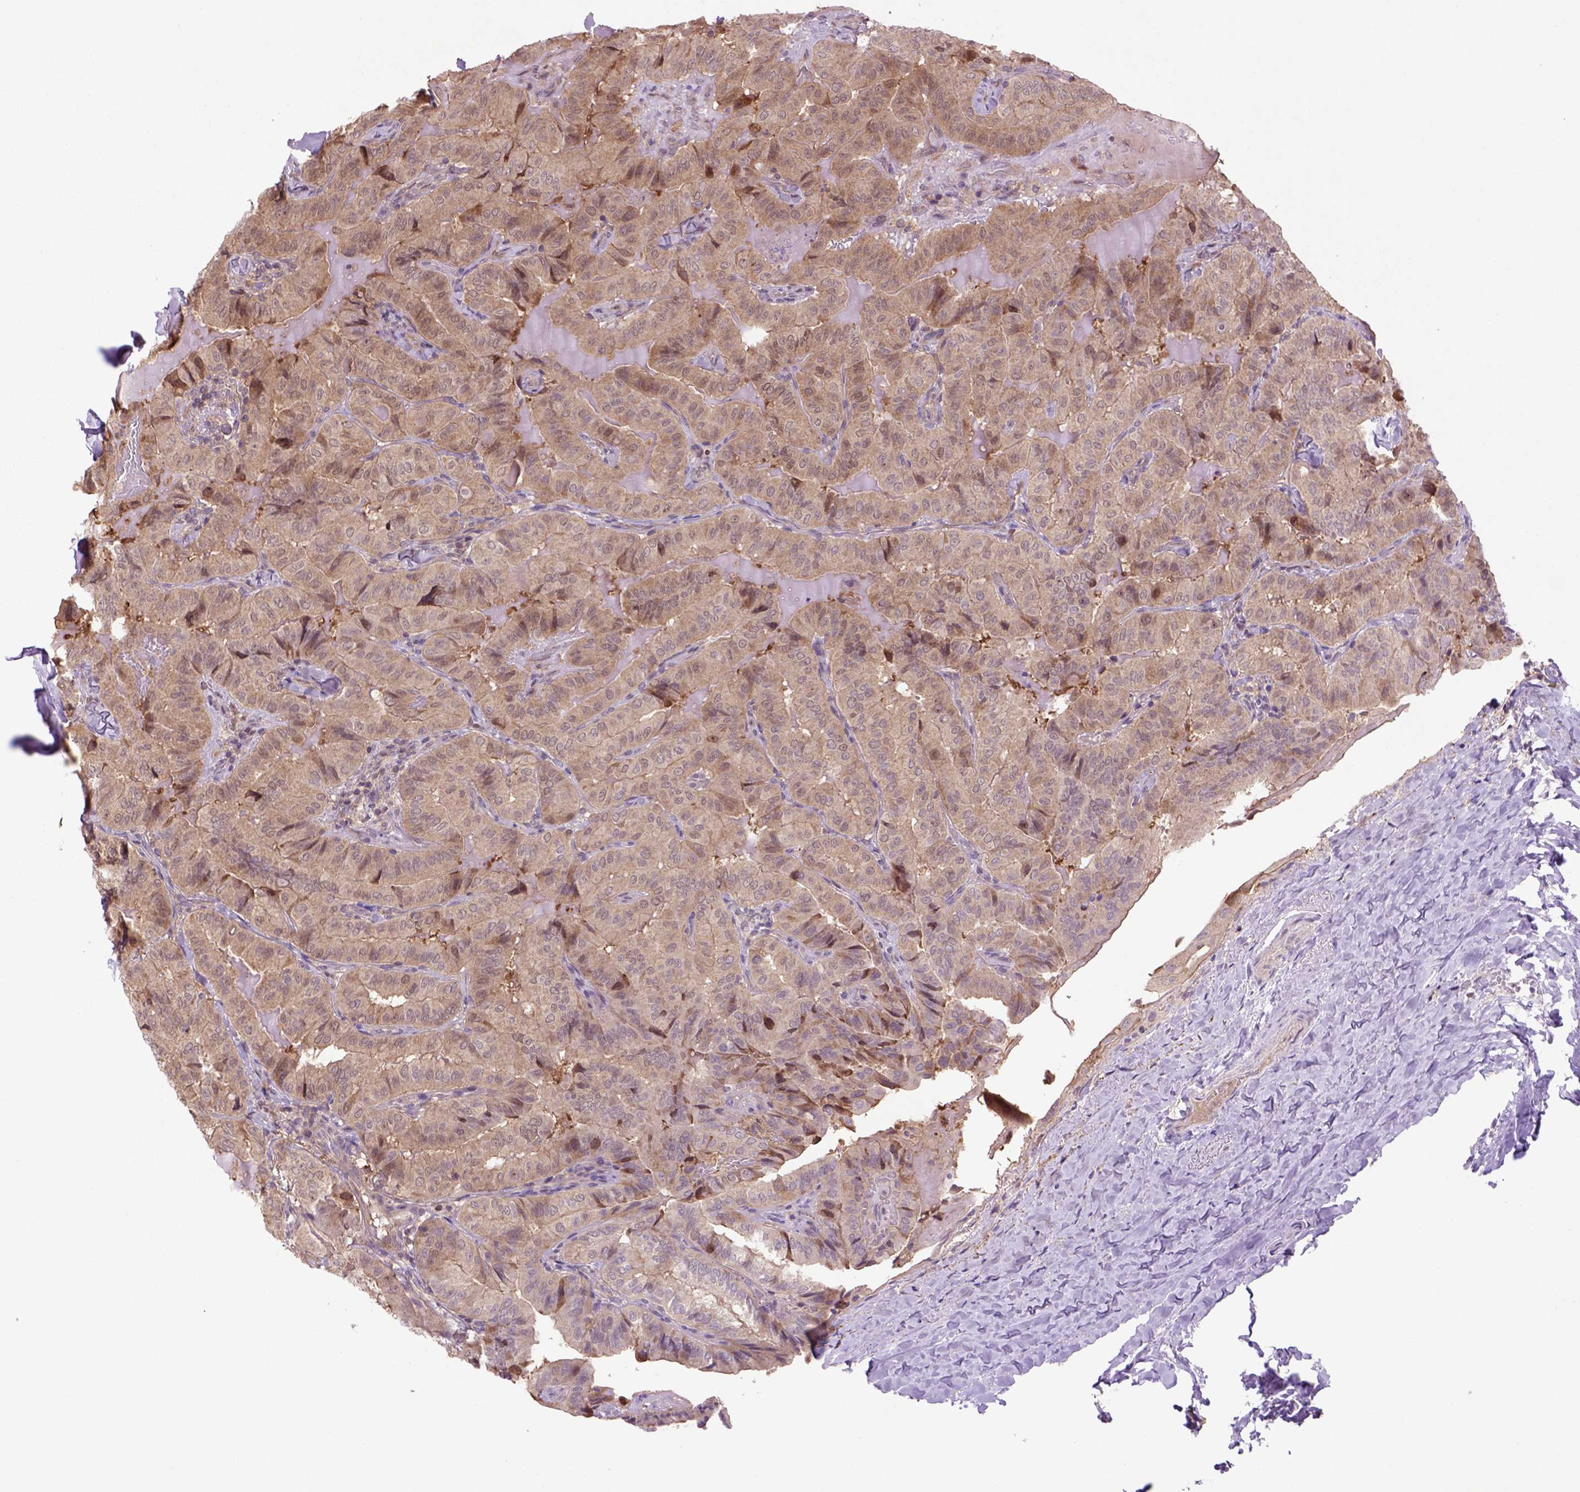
{"staining": {"intensity": "moderate", "quantity": ">75%", "location": "cytoplasmic/membranous"}, "tissue": "thyroid cancer", "cell_type": "Tumor cells", "image_type": "cancer", "snomed": [{"axis": "morphology", "description": "Papillary adenocarcinoma, NOS"}, {"axis": "topography", "description": "Thyroid gland"}], "caption": "Immunohistochemical staining of papillary adenocarcinoma (thyroid) exhibits medium levels of moderate cytoplasmic/membranous expression in about >75% of tumor cells.", "gene": "HSPBP1", "patient": {"sex": "female", "age": 68}}